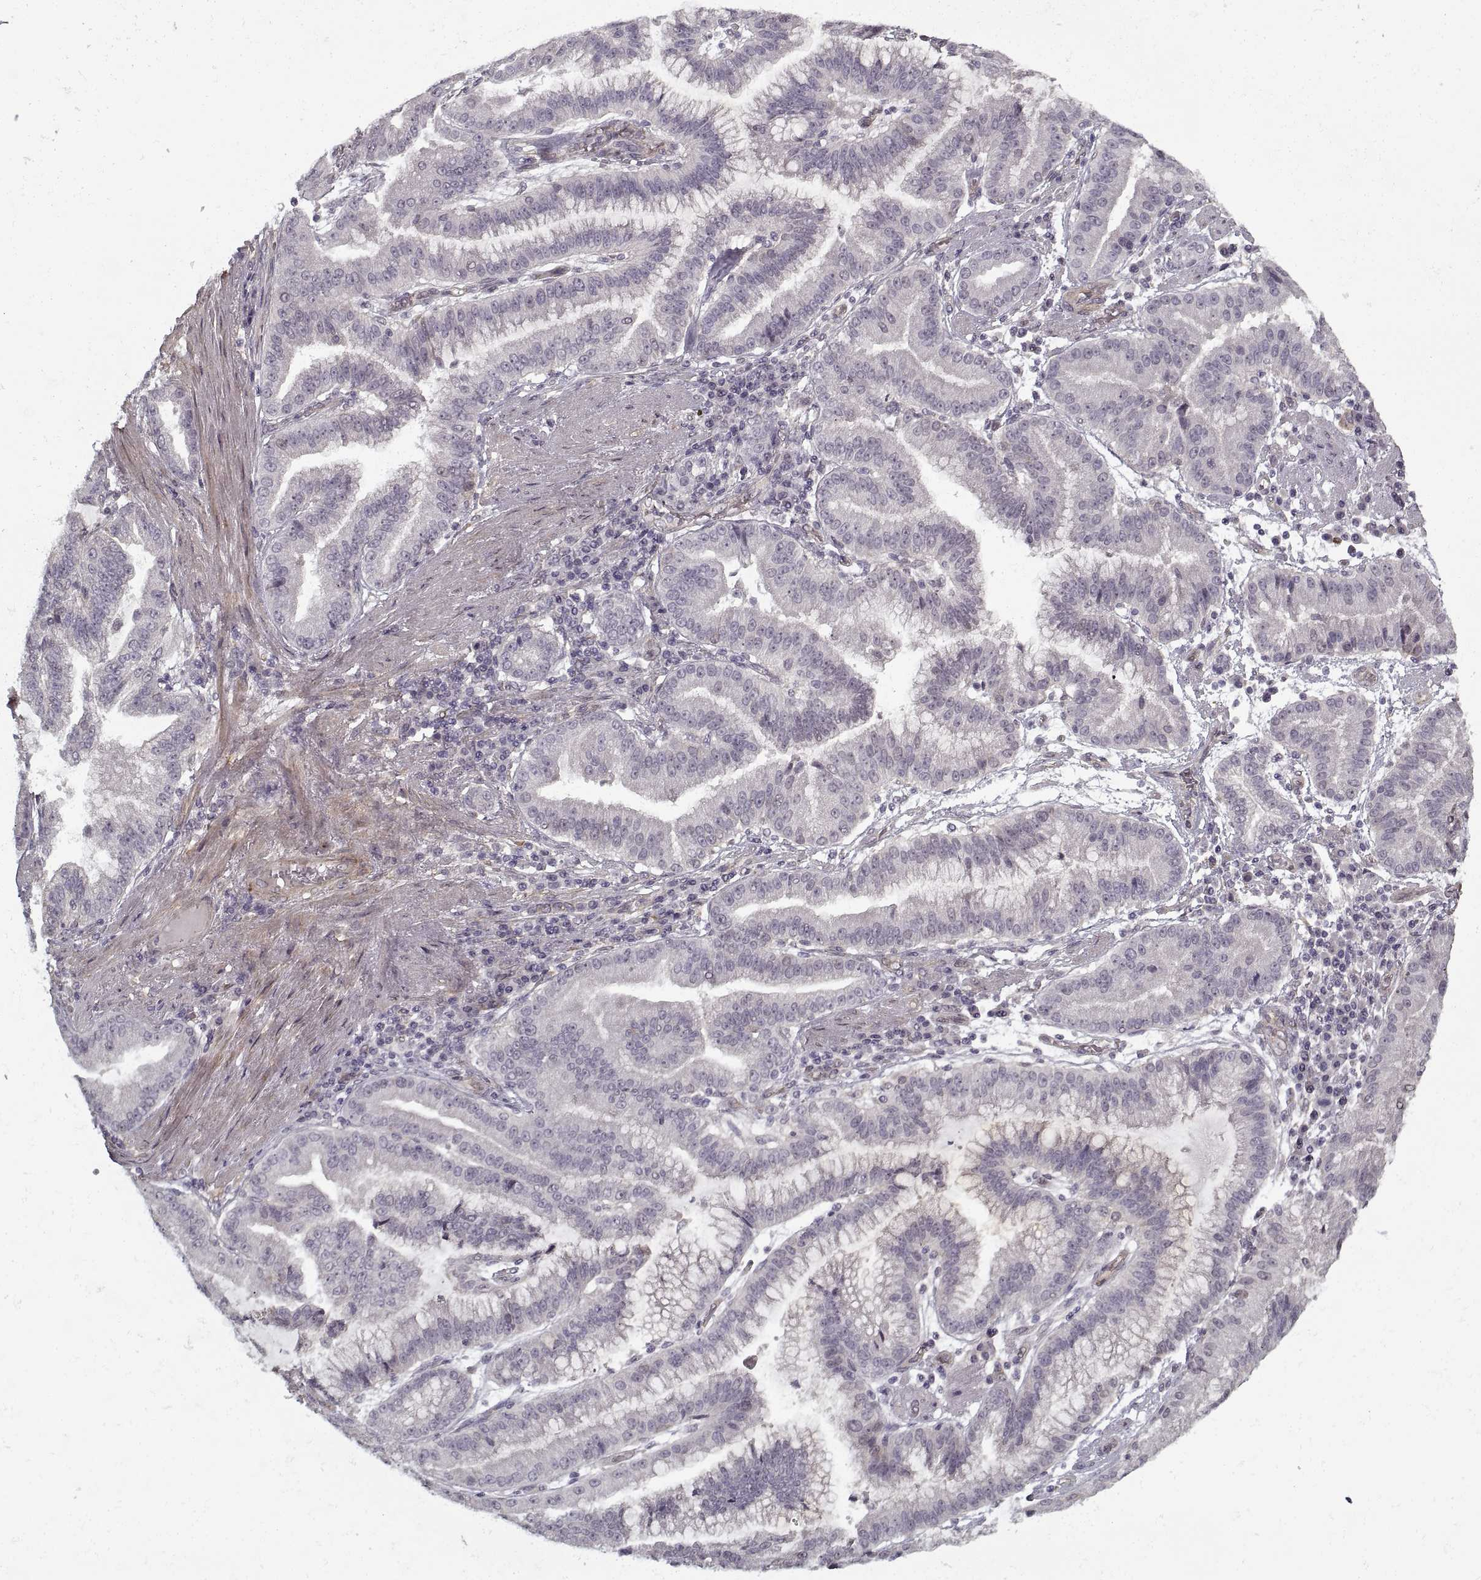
{"staining": {"intensity": "negative", "quantity": "none", "location": "none"}, "tissue": "stomach cancer", "cell_type": "Tumor cells", "image_type": "cancer", "snomed": [{"axis": "morphology", "description": "Adenocarcinoma, NOS"}, {"axis": "topography", "description": "Stomach"}], "caption": "Immunohistochemistry (IHC) photomicrograph of neoplastic tissue: stomach cancer stained with DAB (3,3'-diaminobenzidine) exhibits no significant protein staining in tumor cells. The staining is performed using DAB (3,3'-diaminobenzidine) brown chromogen with nuclei counter-stained in using hematoxylin.", "gene": "LAMB2", "patient": {"sex": "male", "age": 83}}